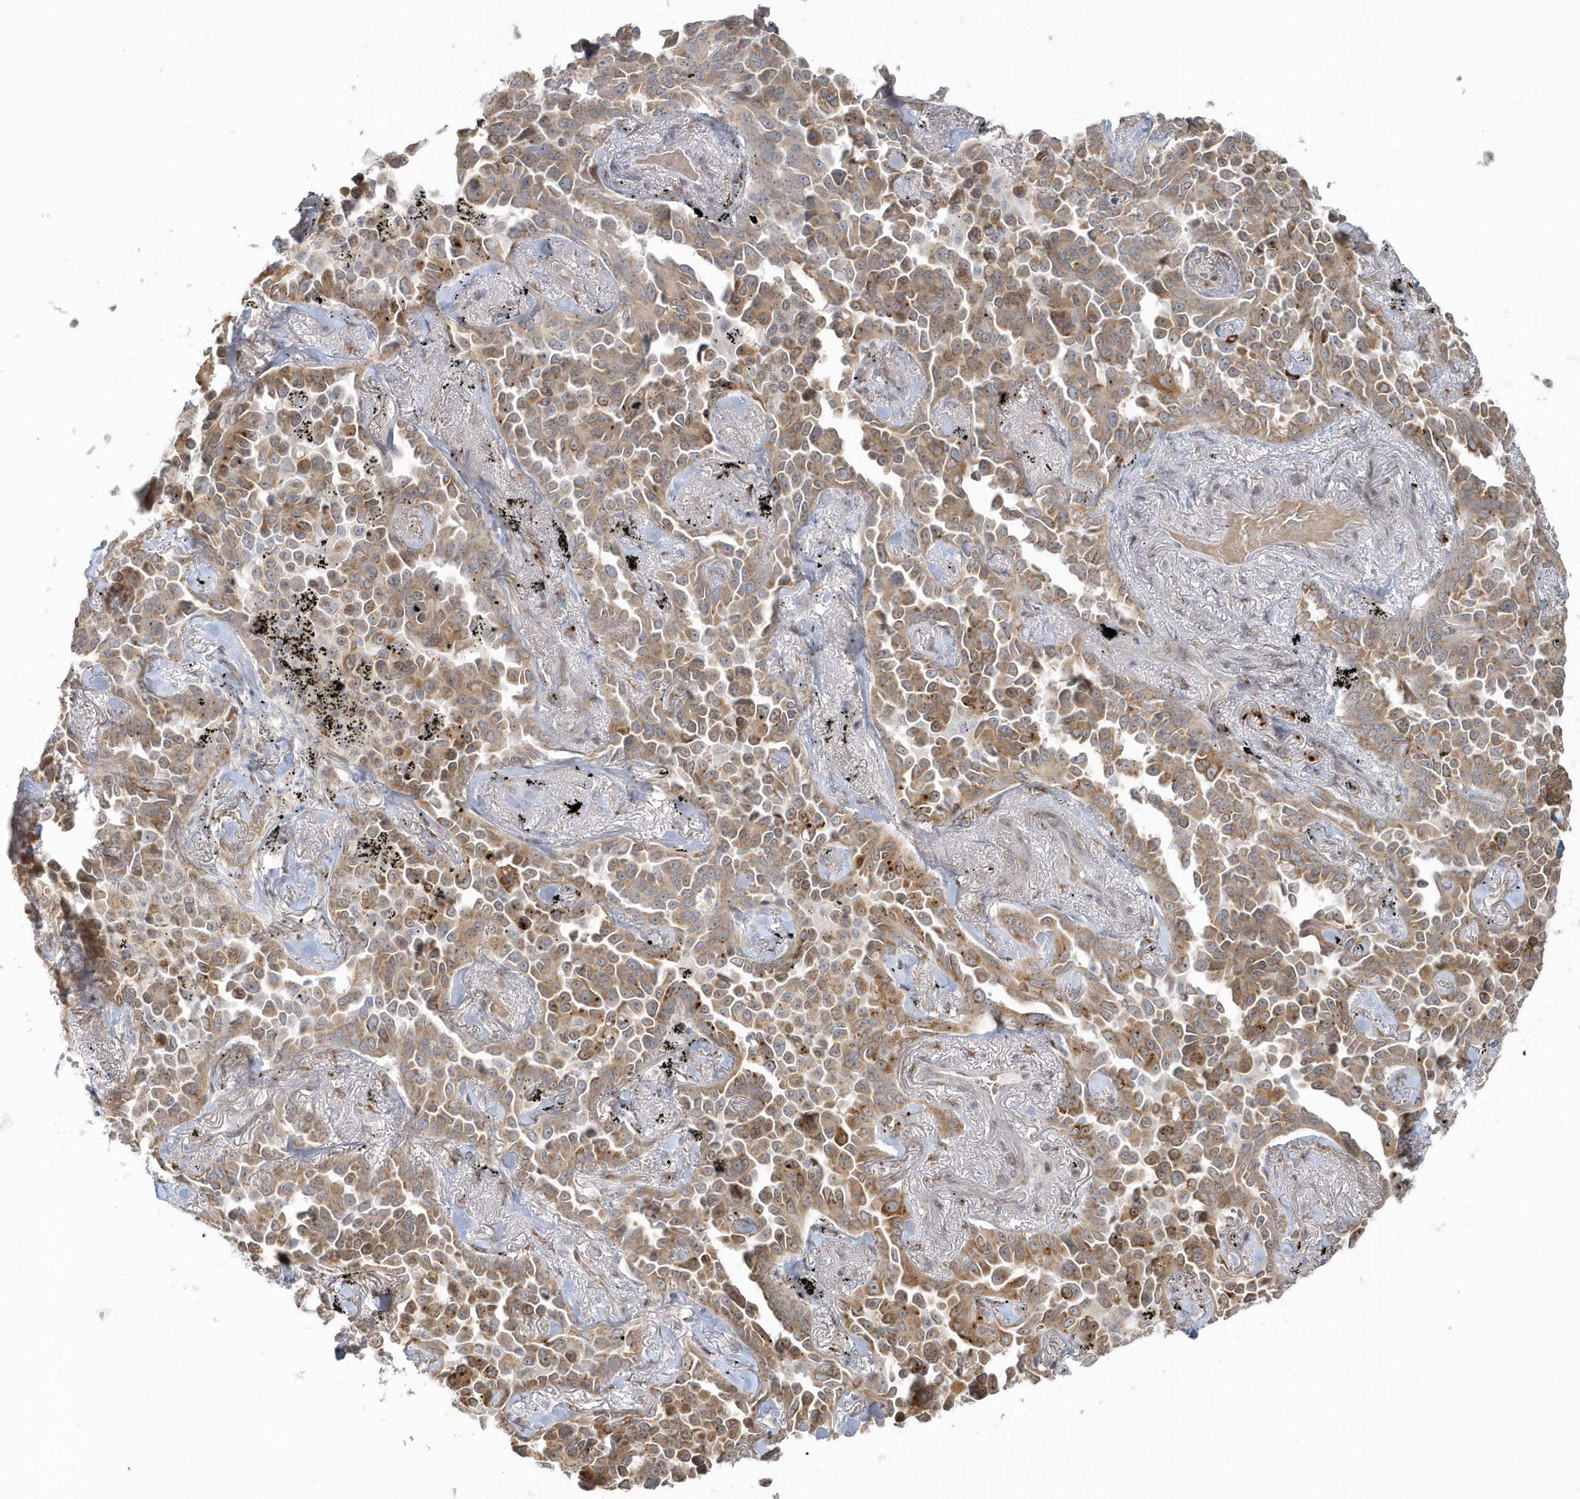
{"staining": {"intensity": "moderate", "quantity": ">75%", "location": "cytoplasmic/membranous"}, "tissue": "lung cancer", "cell_type": "Tumor cells", "image_type": "cancer", "snomed": [{"axis": "morphology", "description": "Adenocarcinoma, NOS"}, {"axis": "topography", "description": "Lung"}], "caption": "IHC photomicrograph of neoplastic tissue: human lung cancer (adenocarcinoma) stained using immunohistochemistry (IHC) demonstrates medium levels of moderate protein expression localized specifically in the cytoplasmic/membranous of tumor cells, appearing as a cytoplasmic/membranous brown color.", "gene": "DHFR", "patient": {"sex": "female", "age": 67}}